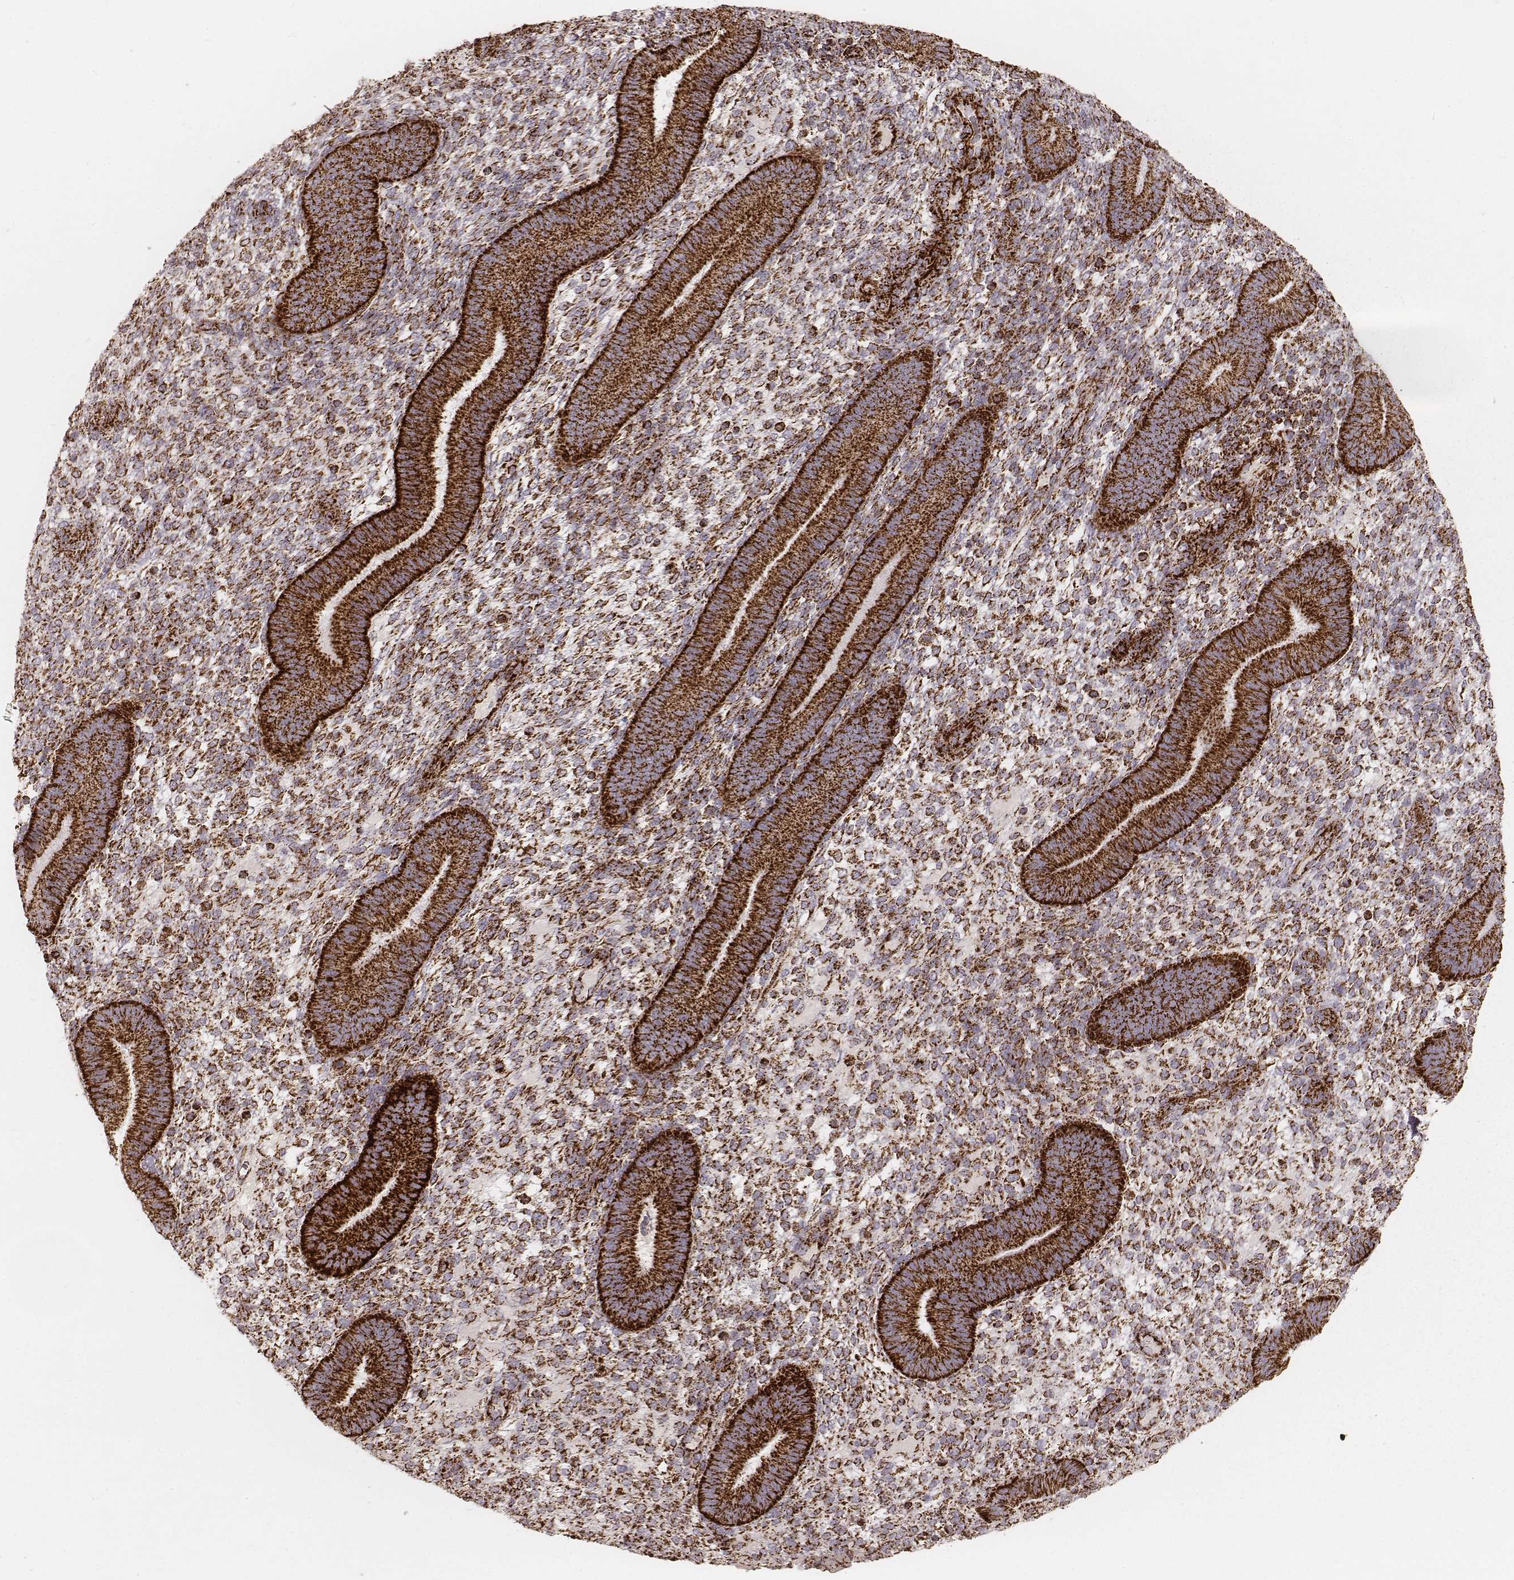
{"staining": {"intensity": "strong", "quantity": ">75%", "location": "cytoplasmic/membranous"}, "tissue": "endometrium", "cell_type": "Cells in endometrial stroma", "image_type": "normal", "snomed": [{"axis": "morphology", "description": "Normal tissue, NOS"}, {"axis": "topography", "description": "Endometrium"}], "caption": "The micrograph demonstrates staining of unremarkable endometrium, revealing strong cytoplasmic/membranous protein positivity (brown color) within cells in endometrial stroma. The staining was performed using DAB, with brown indicating positive protein expression. Nuclei are stained blue with hematoxylin.", "gene": "CS", "patient": {"sex": "female", "age": 39}}